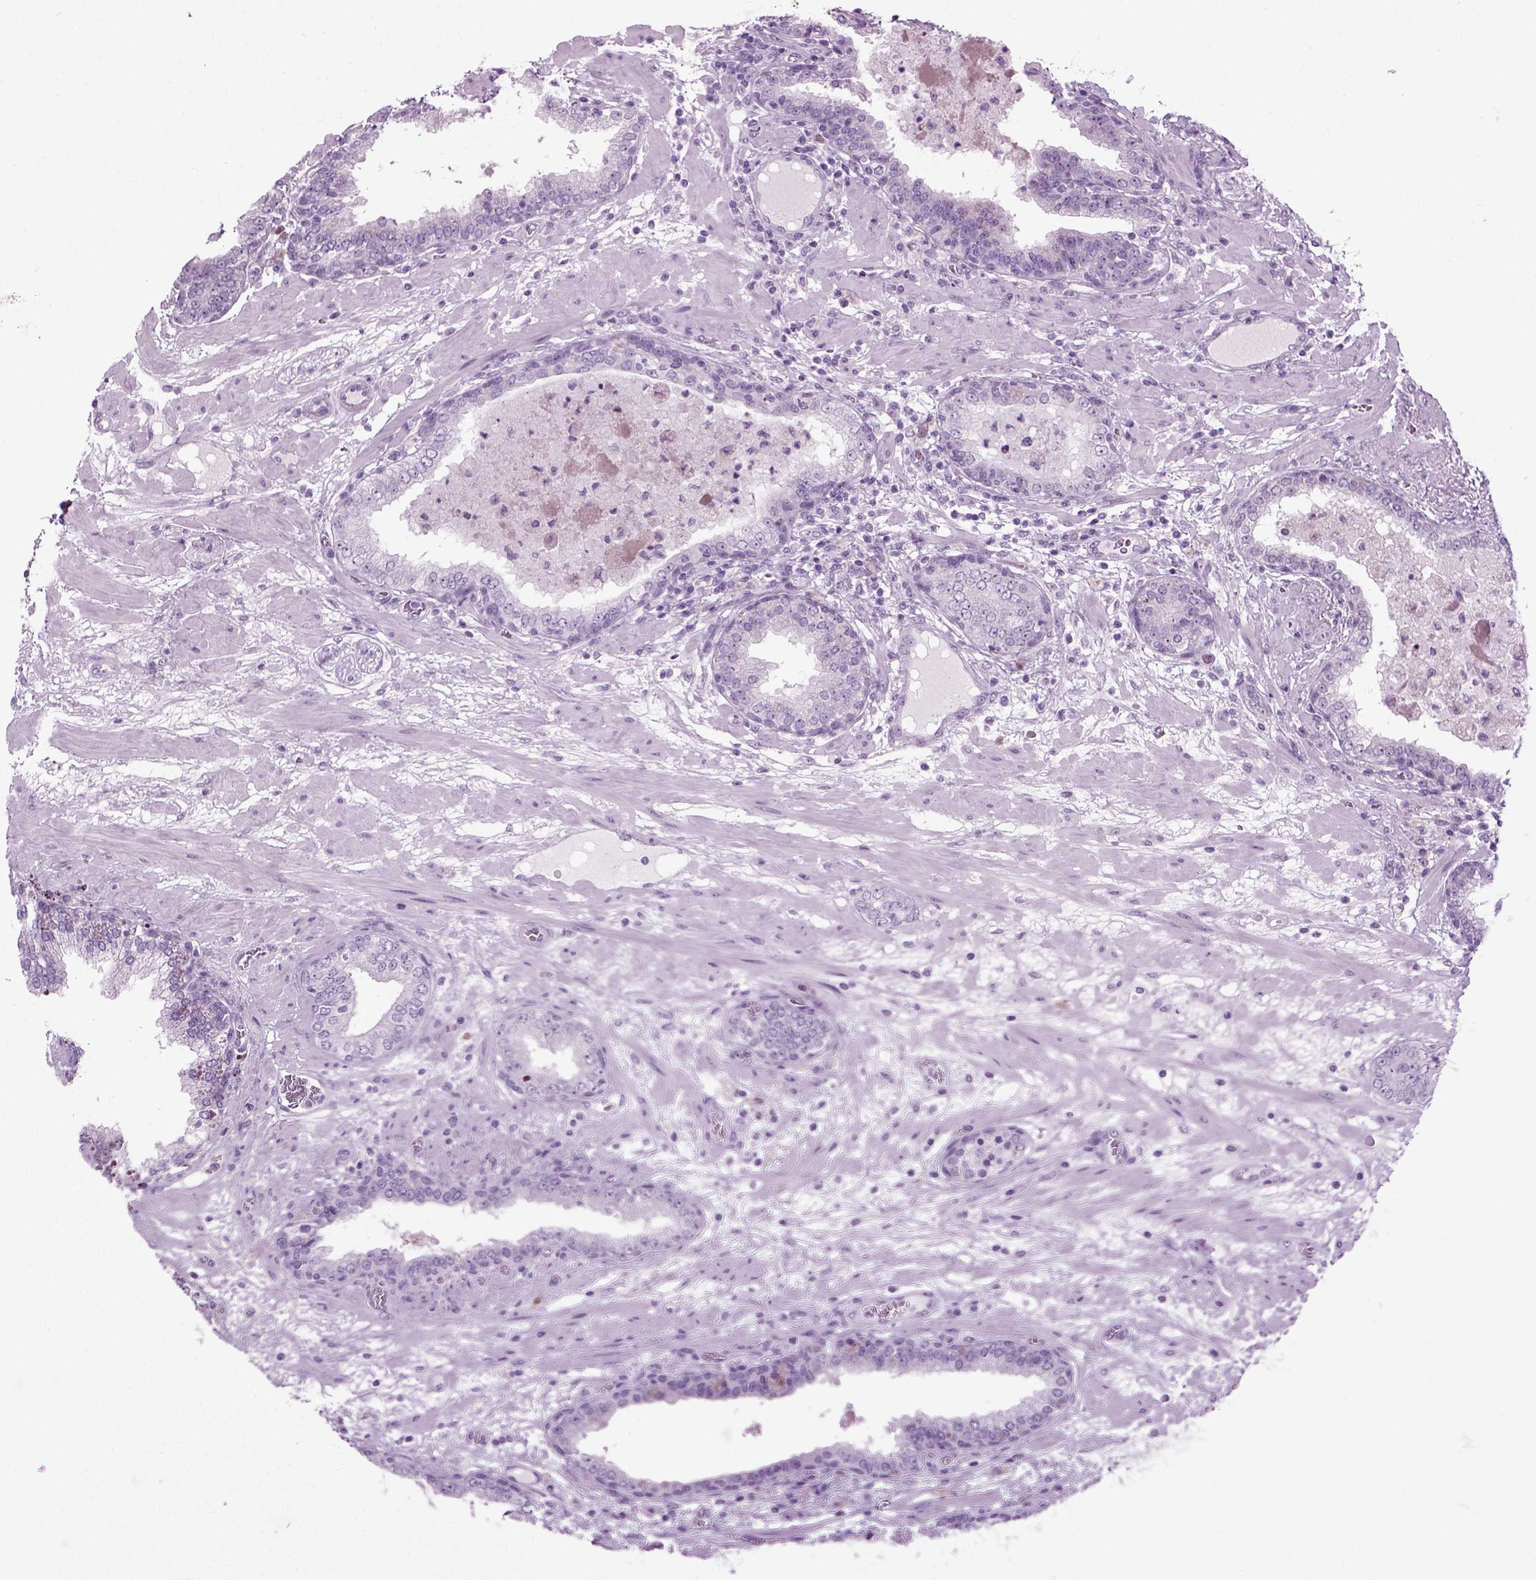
{"staining": {"intensity": "negative", "quantity": "none", "location": "none"}, "tissue": "prostate cancer", "cell_type": "Tumor cells", "image_type": "cancer", "snomed": [{"axis": "morphology", "description": "Adenocarcinoma, Low grade"}, {"axis": "topography", "description": "Prostate"}], "caption": "Image shows no significant protein positivity in tumor cells of prostate low-grade adenocarcinoma.", "gene": "PRLH", "patient": {"sex": "male", "age": 60}}